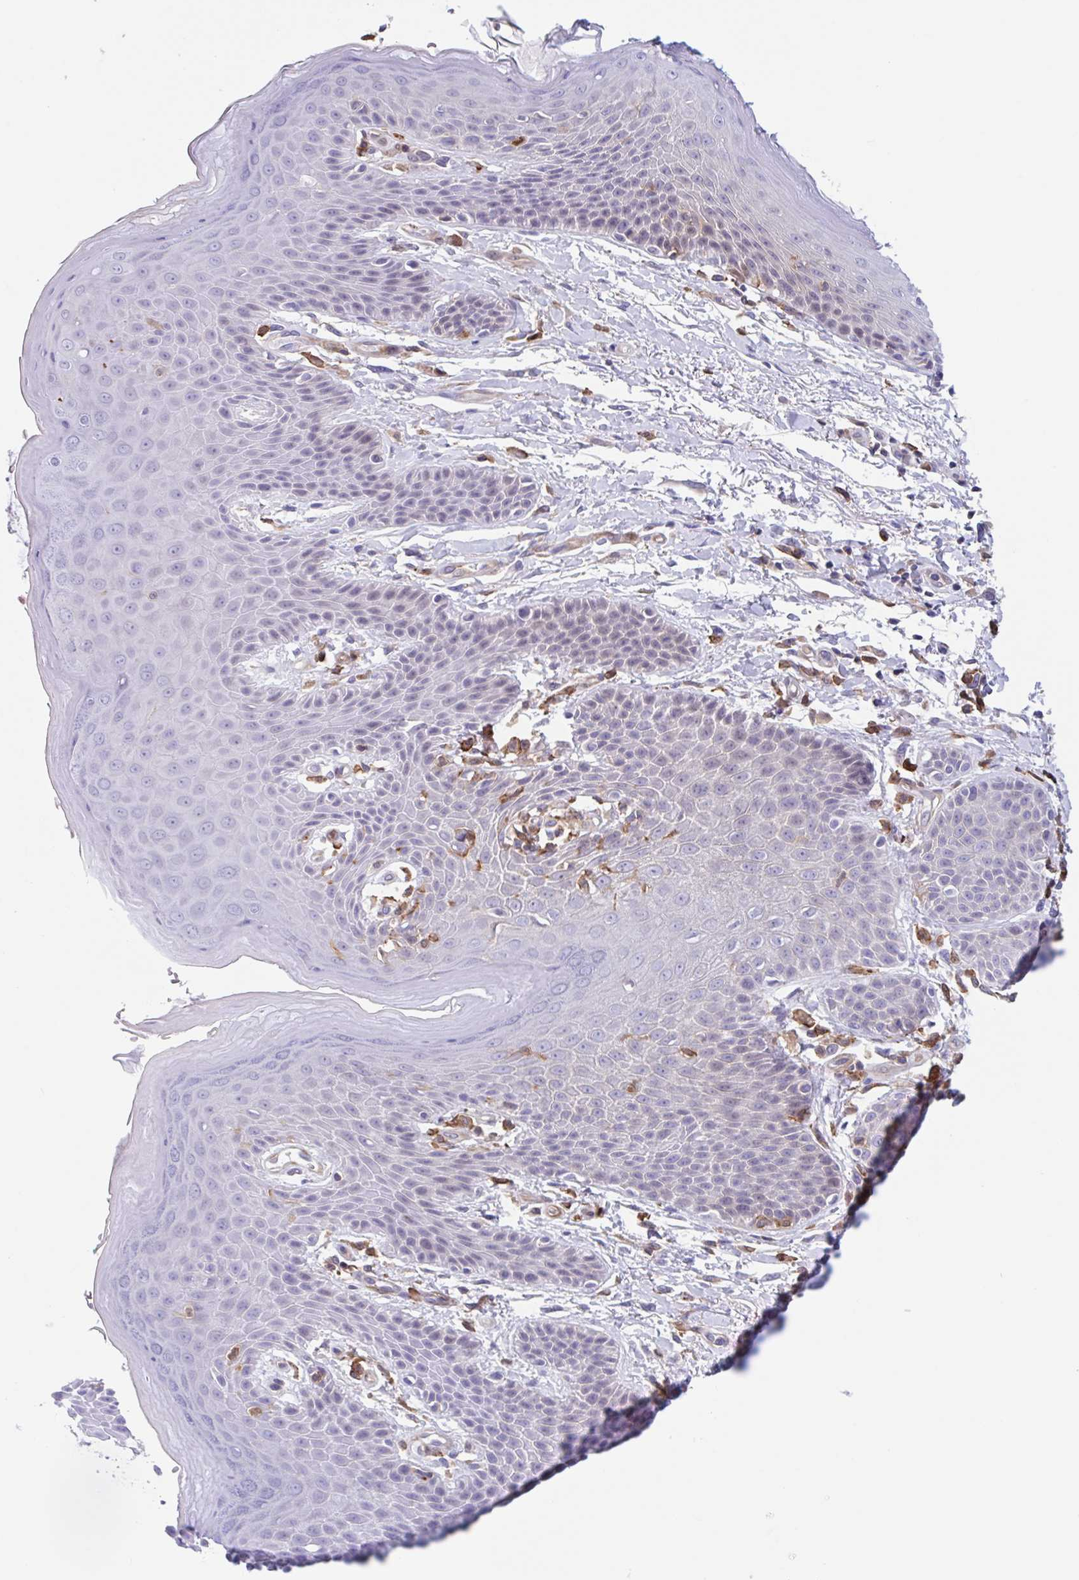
{"staining": {"intensity": "weak", "quantity": "<25%", "location": "cytoplasmic/membranous"}, "tissue": "skin", "cell_type": "Epidermal cells", "image_type": "normal", "snomed": [{"axis": "morphology", "description": "Normal tissue, NOS"}, {"axis": "topography", "description": "Peripheral nerve tissue"}], "caption": "Immunohistochemistry of unremarkable human skin demonstrates no expression in epidermal cells. The staining is performed using DAB (3,3'-diaminobenzidine) brown chromogen with nuclei counter-stained in using hematoxylin.", "gene": "EFHD1", "patient": {"sex": "male", "age": 51}}